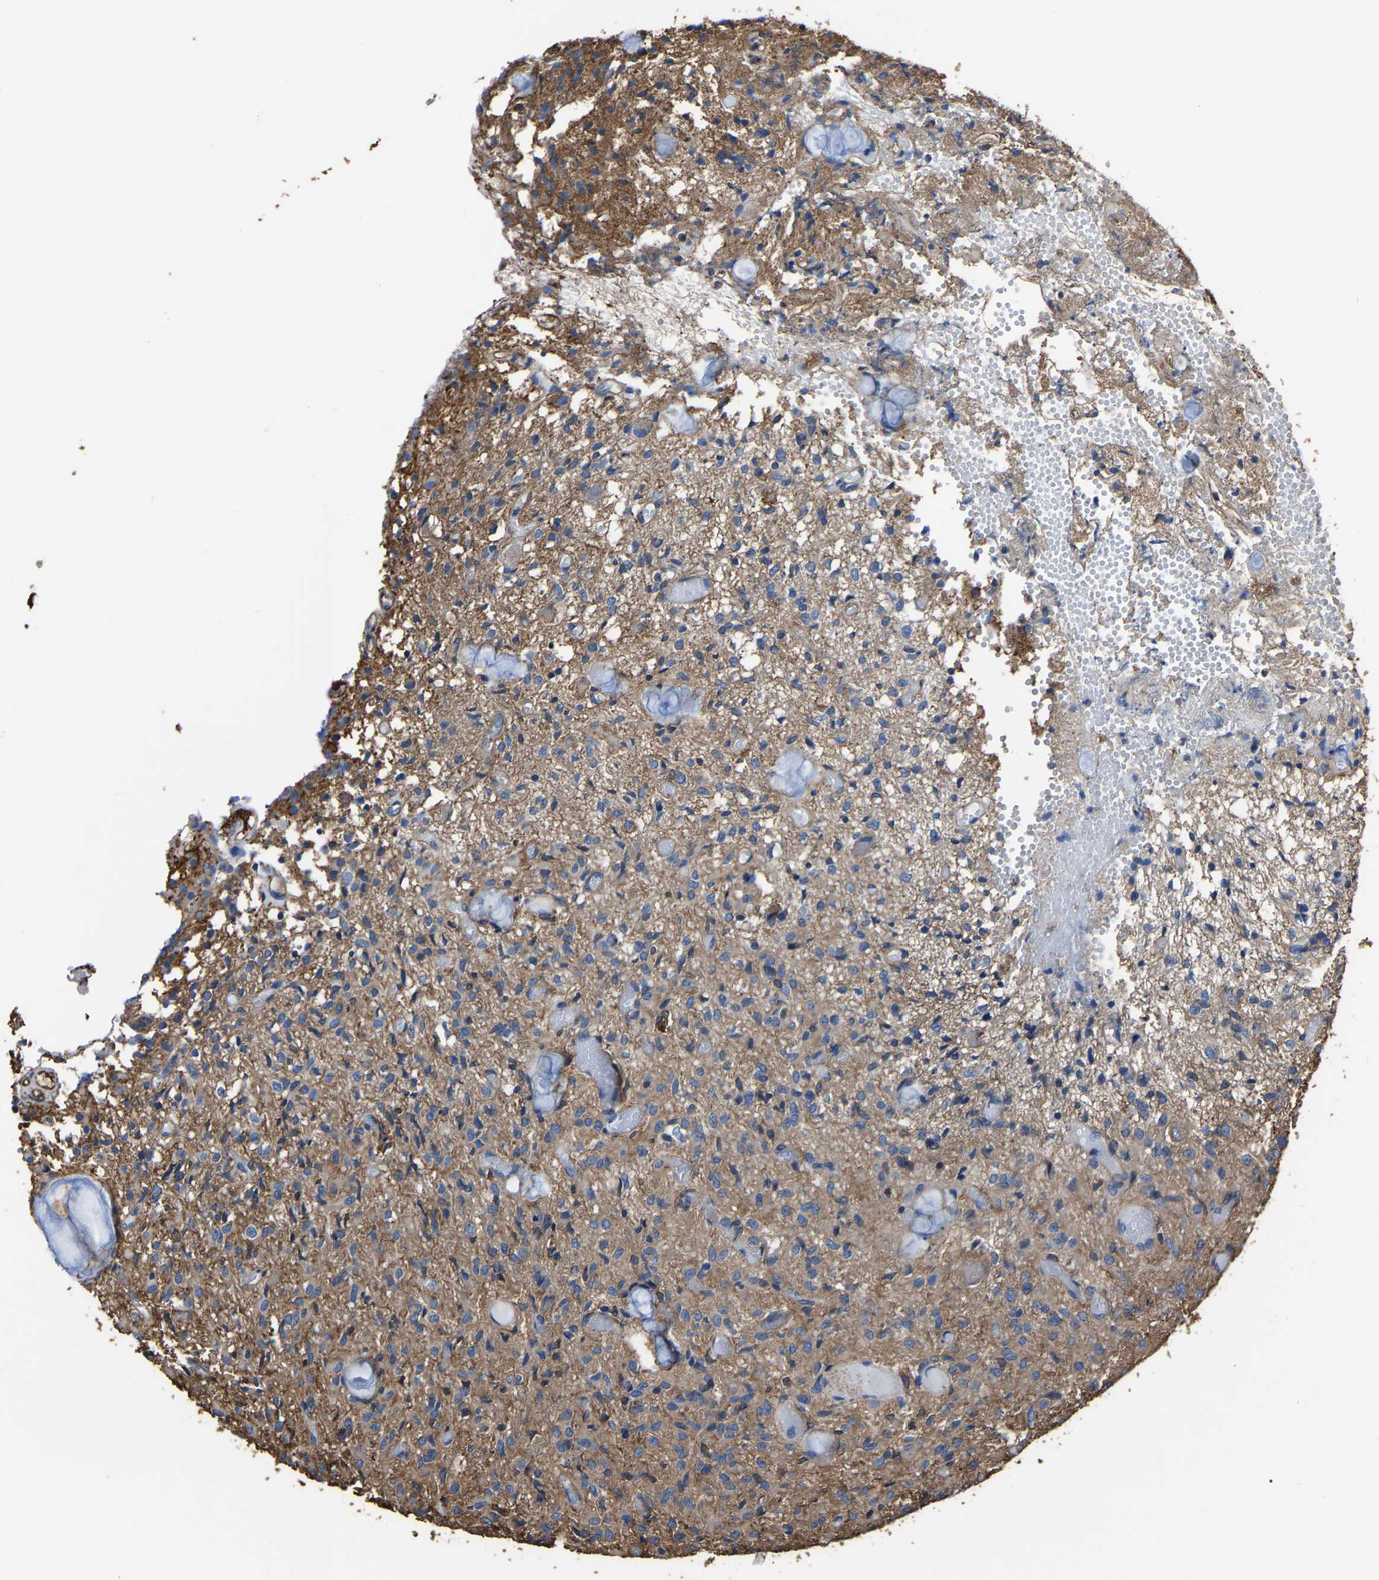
{"staining": {"intensity": "weak", "quantity": ">75%", "location": "cytoplasmic/membranous"}, "tissue": "glioma", "cell_type": "Tumor cells", "image_type": "cancer", "snomed": [{"axis": "morphology", "description": "Glioma, malignant, High grade"}, {"axis": "topography", "description": "Brain"}], "caption": "Immunohistochemistry (IHC) photomicrograph of human glioma stained for a protein (brown), which reveals low levels of weak cytoplasmic/membranous staining in approximately >75% of tumor cells.", "gene": "ARMT1", "patient": {"sex": "female", "age": 59}}